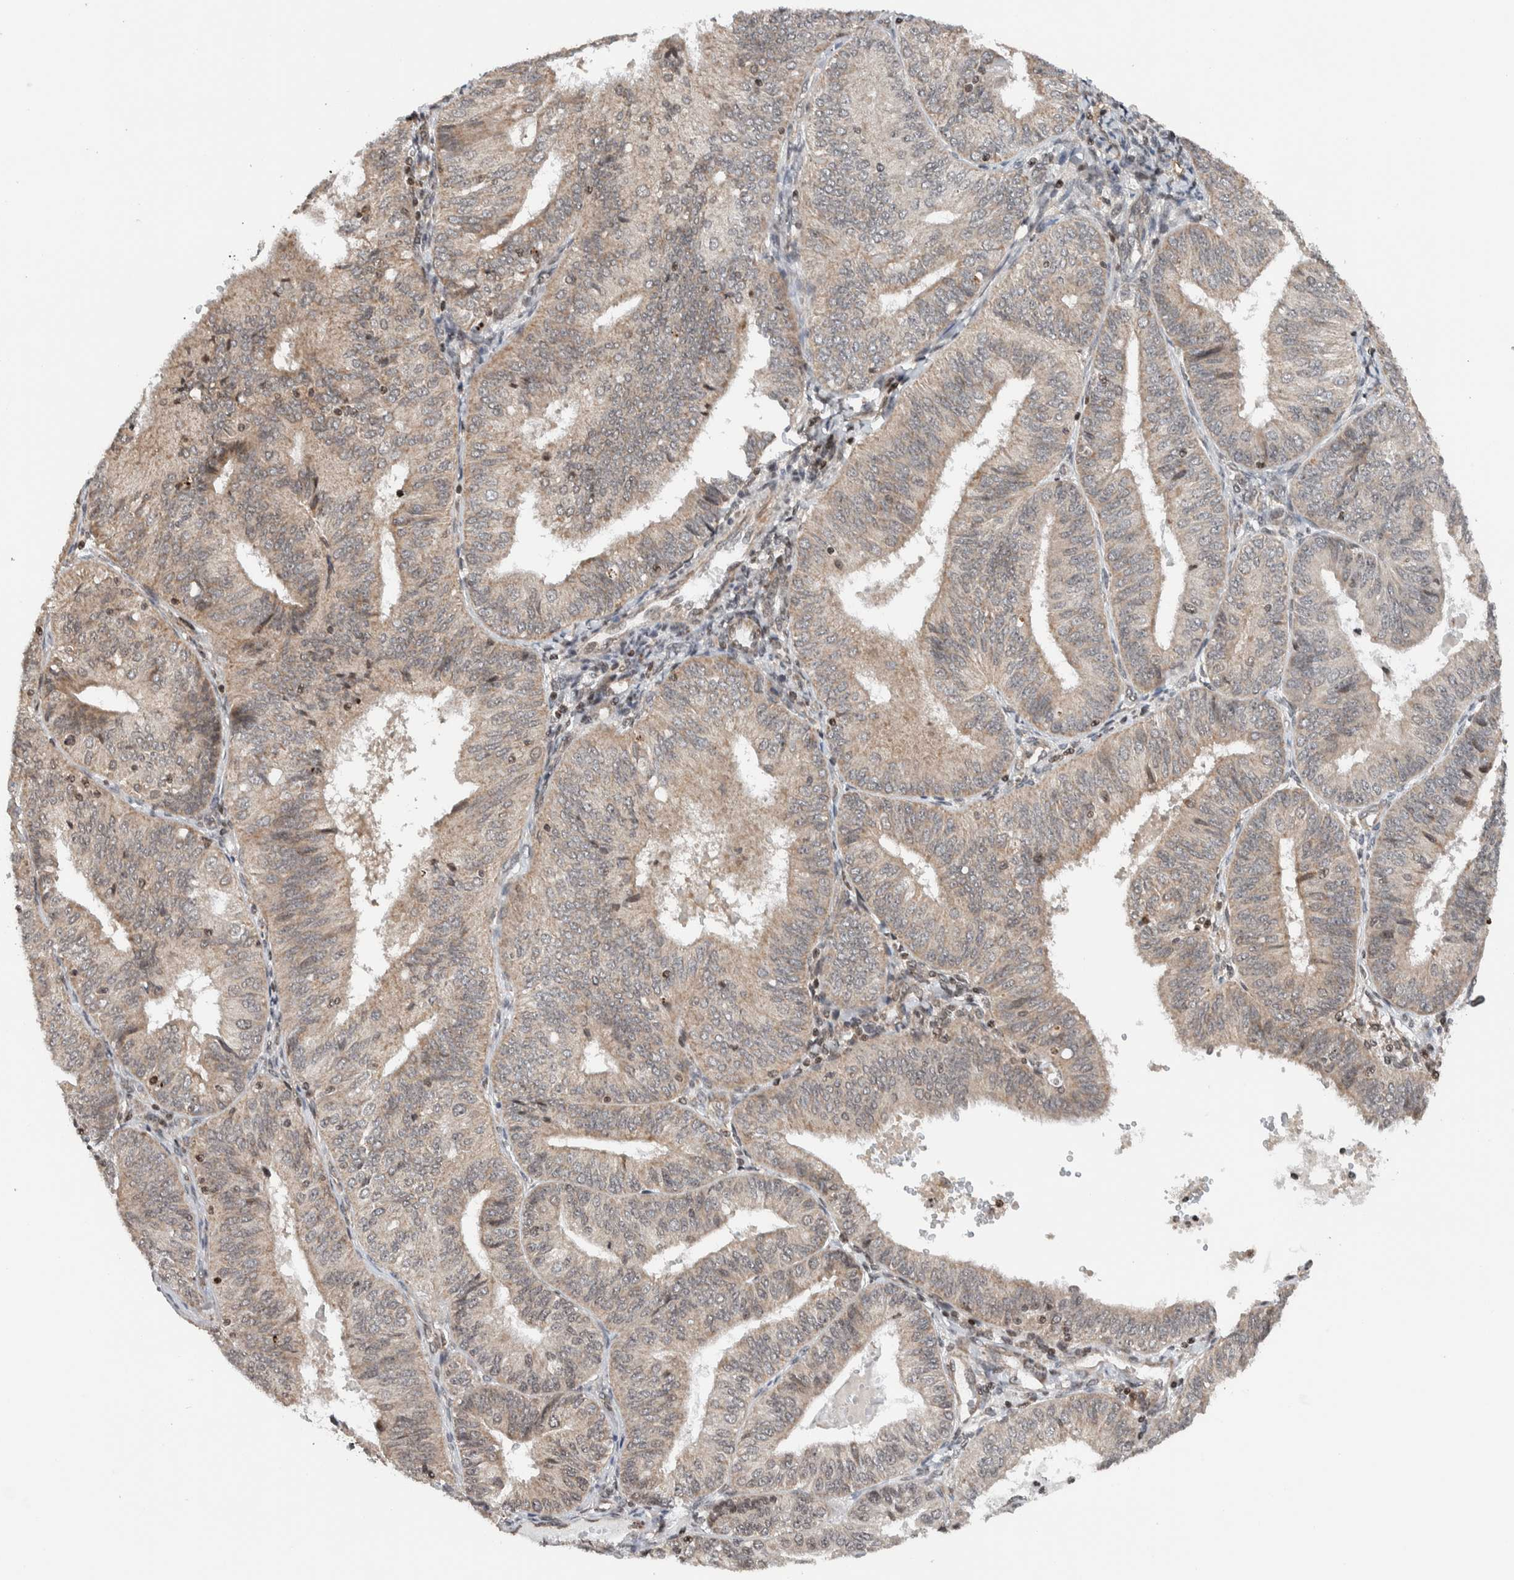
{"staining": {"intensity": "weak", "quantity": ">75%", "location": "cytoplasmic/membranous"}, "tissue": "endometrial cancer", "cell_type": "Tumor cells", "image_type": "cancer", "snomed": [{"axis": "morphology", "description": "Adenocarcinoma, NOS"}, {"axis": "topography", "description": "Endometrium"}], "caption": "Weak cytoplasmic/membranous protein positivity is seen in about >75% of tumor cells in endometrial cancer. The staining was performed using DAB (3,3'-diaminobenzidine), with brown indicating positive protein expression. Nuclei are stained blue with hematoxylin.", "gene": "NPLOC4", "patient": {"sex": "female", "age": 58}}